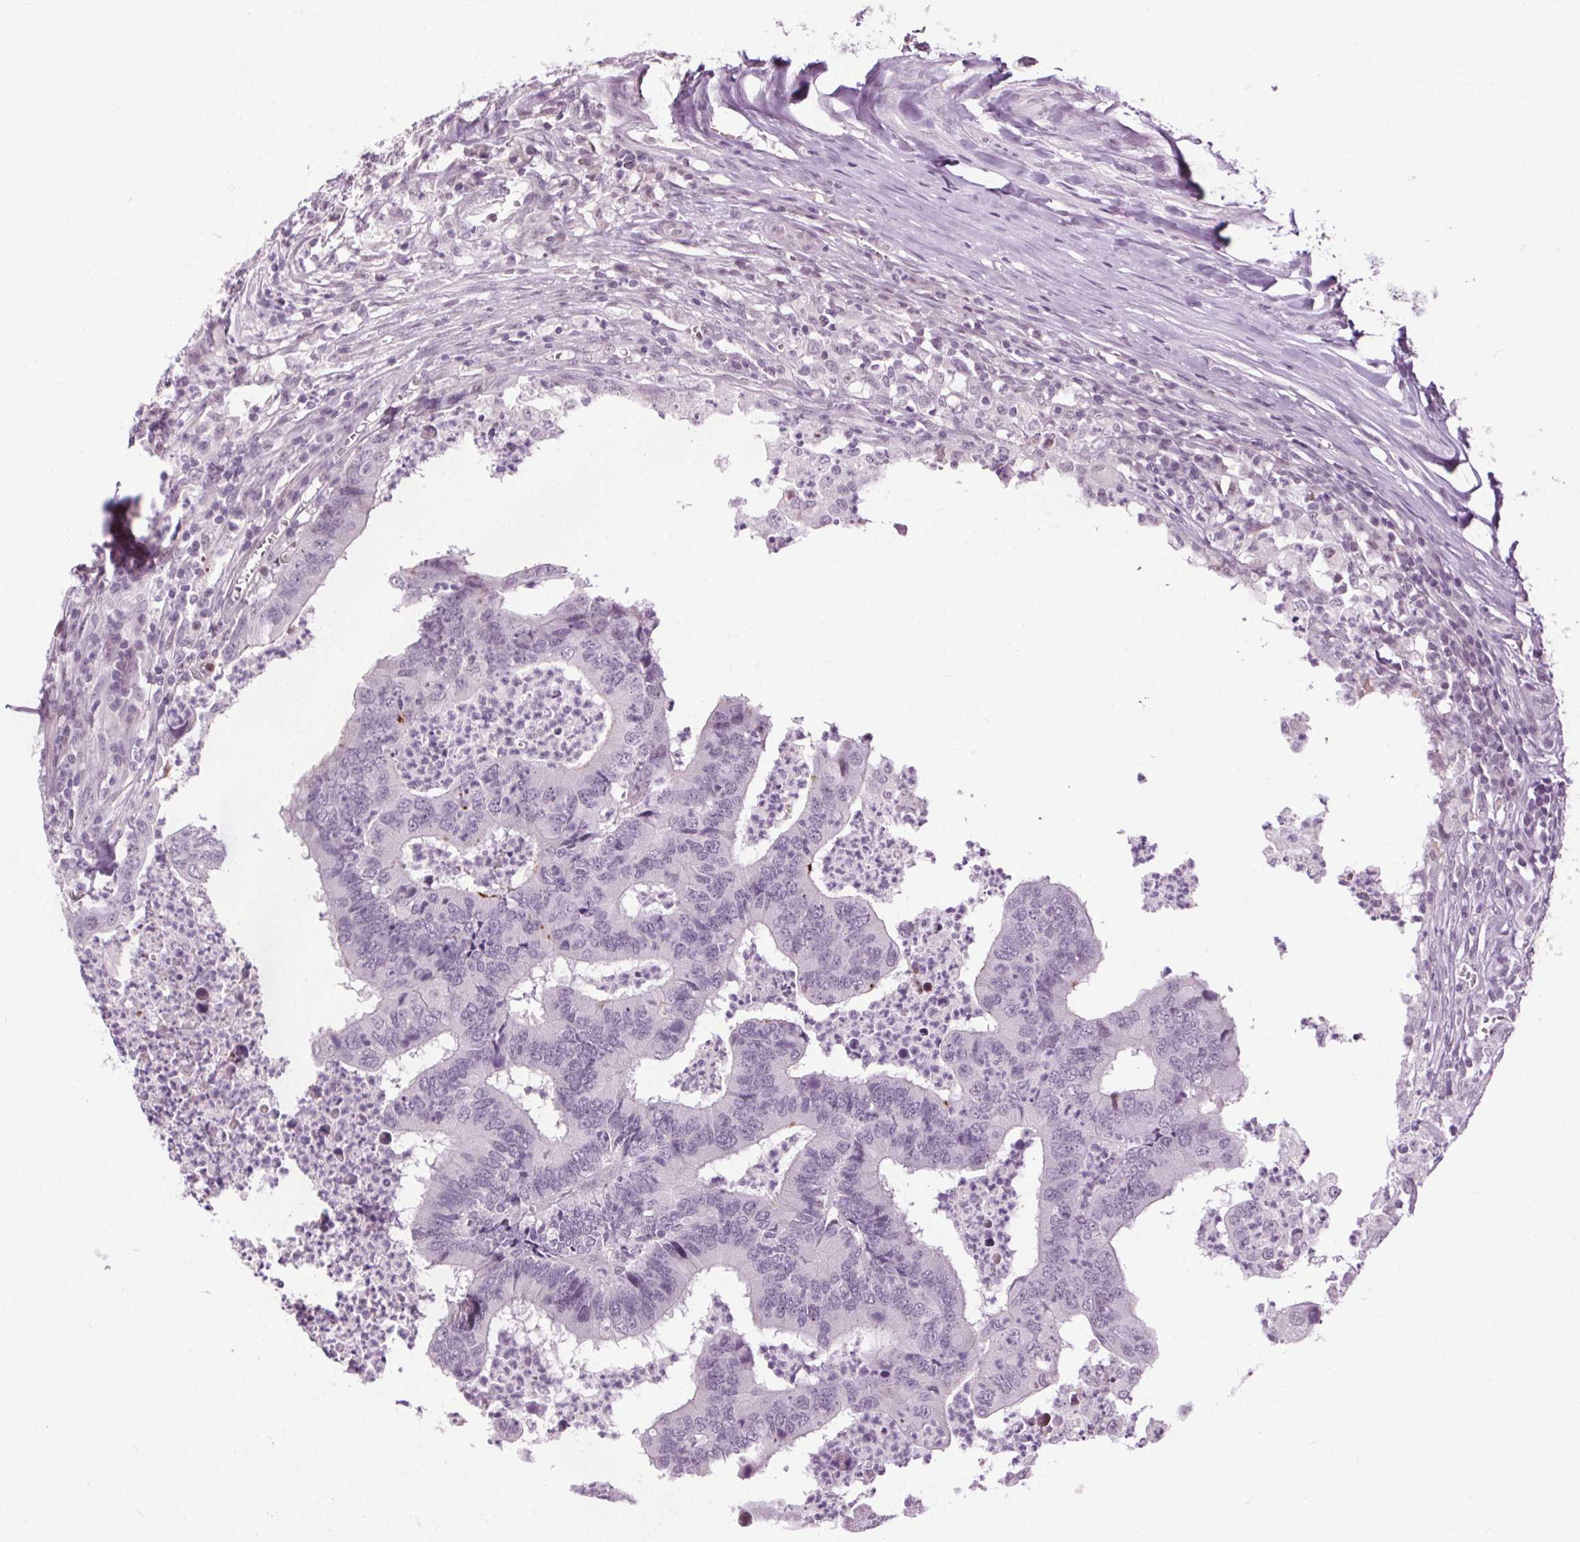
{"staining": {"intensity": "negative", "quantity": "none", "location": "none"}, "tissue": "colorectal cancer", "cell_type": "Tumor cells", "image_type": "cancer", "snomed": [{"axis": "morphology", "description": "Adenocarcinoma, NOS"}, {"axis": "topography", "description": "Colon"}], "caption": "This is an immunohistochemistry histopathology image of human adenocarcinoma (colorectal). There is no staining in tumor cells.", "gene": "CEBPA", "patient": {"sex": "female", "age": 67}}